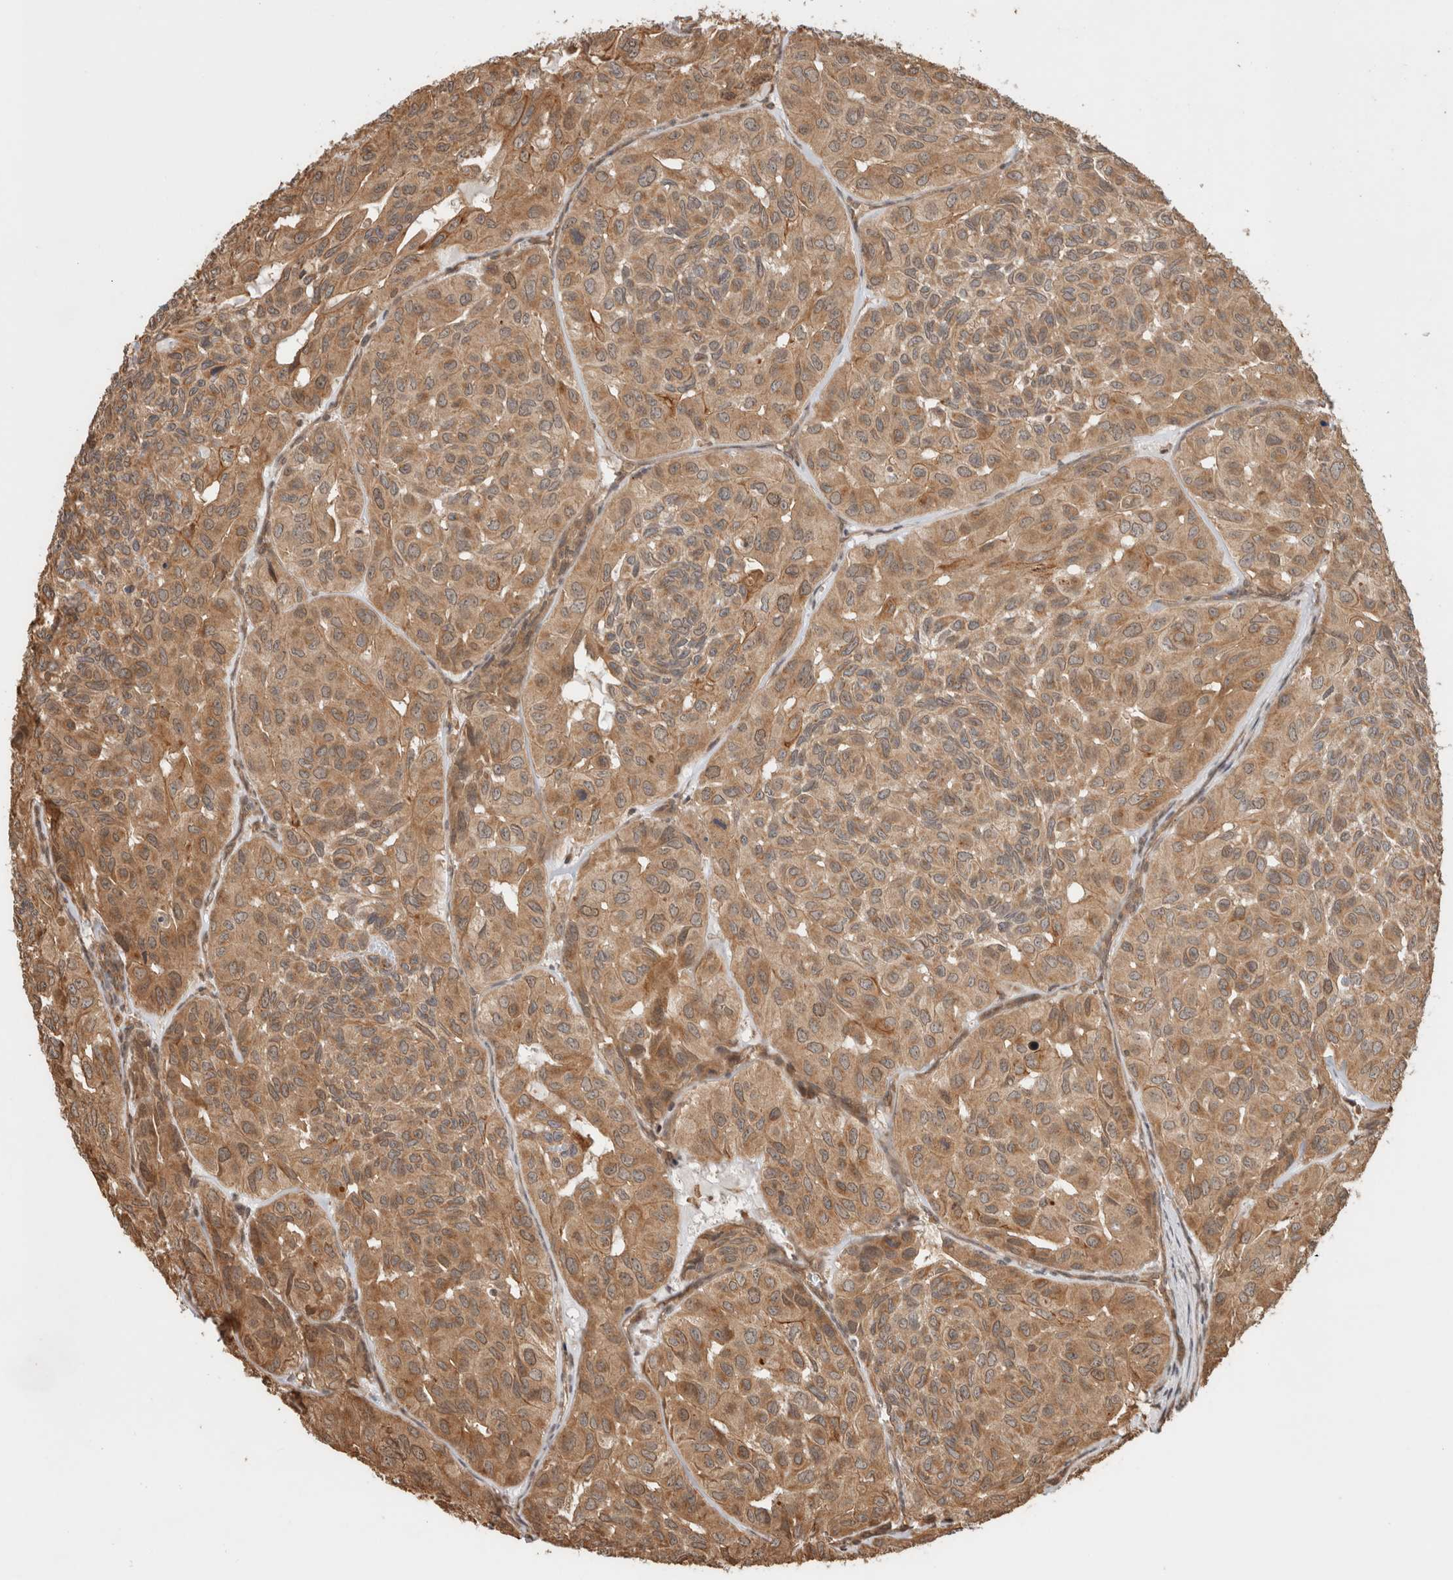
{"staining": {"intensity": "moderate", "quantity": ">75%", "location": "cytoplasmic/membranous"}, "tissue": "head and neck cancer", "cell_type": "Tumor cells", "image_type": "cancer", "snomed": [{"axis": "morphology", "description": "Adenocarcinoma, NOS"}, {"axis": "topography", "description": "Salivary gland, NOS"}, {"axis": "topography", "description": "Head-Neck"}], "caption": "A medium amount of moderate cytoplasmic/membranous expression is seen in about >75% of tumor cells in head and neck cancer (adenocarcinoma) tissue.", "gene": "OTUD6B", "patient": {"sex": "female", "age": 76}}